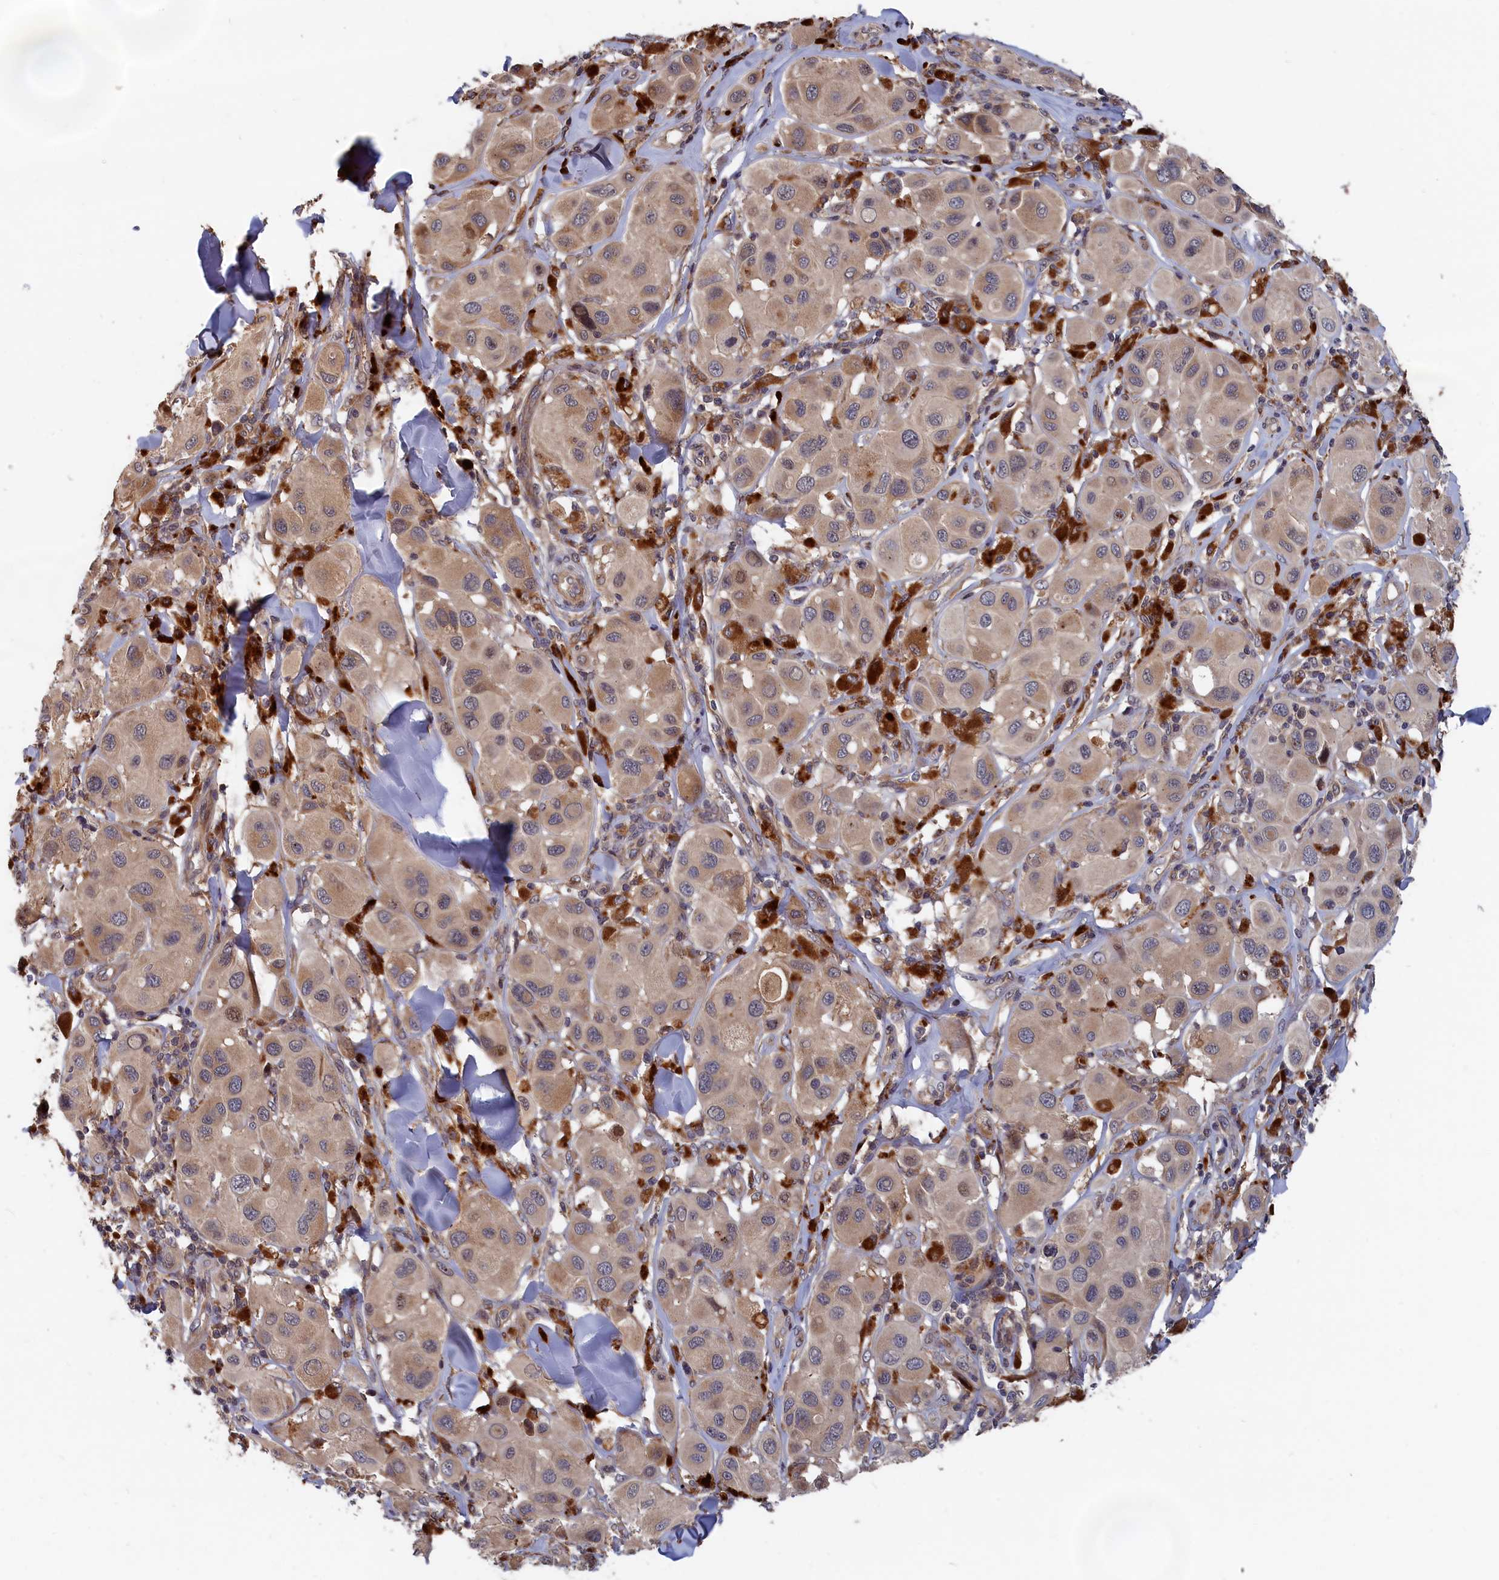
{"staining": {"intensity": "weak", "quantity": "25%-75%", "location": "cytoplasmic/membranous"}, "tissue": "melanoma", "cell_type": "Tumor cells", "image_type": "cancer", "snomed": [{"axis": "morphology", "description": "Malignant melanoma, Metastatic site"}, {"axis": "topography", "description": "Skin"}], "caption": "About 25%-75% of tumor cells in human malignant melanoma (metastatic site) show weak cytoplasmic/membranous protein positivity as visualized by brown immunohistochemical staining.", "gene": "TRAPPC2L", "patient": {"sex": "male", "age": 41}}